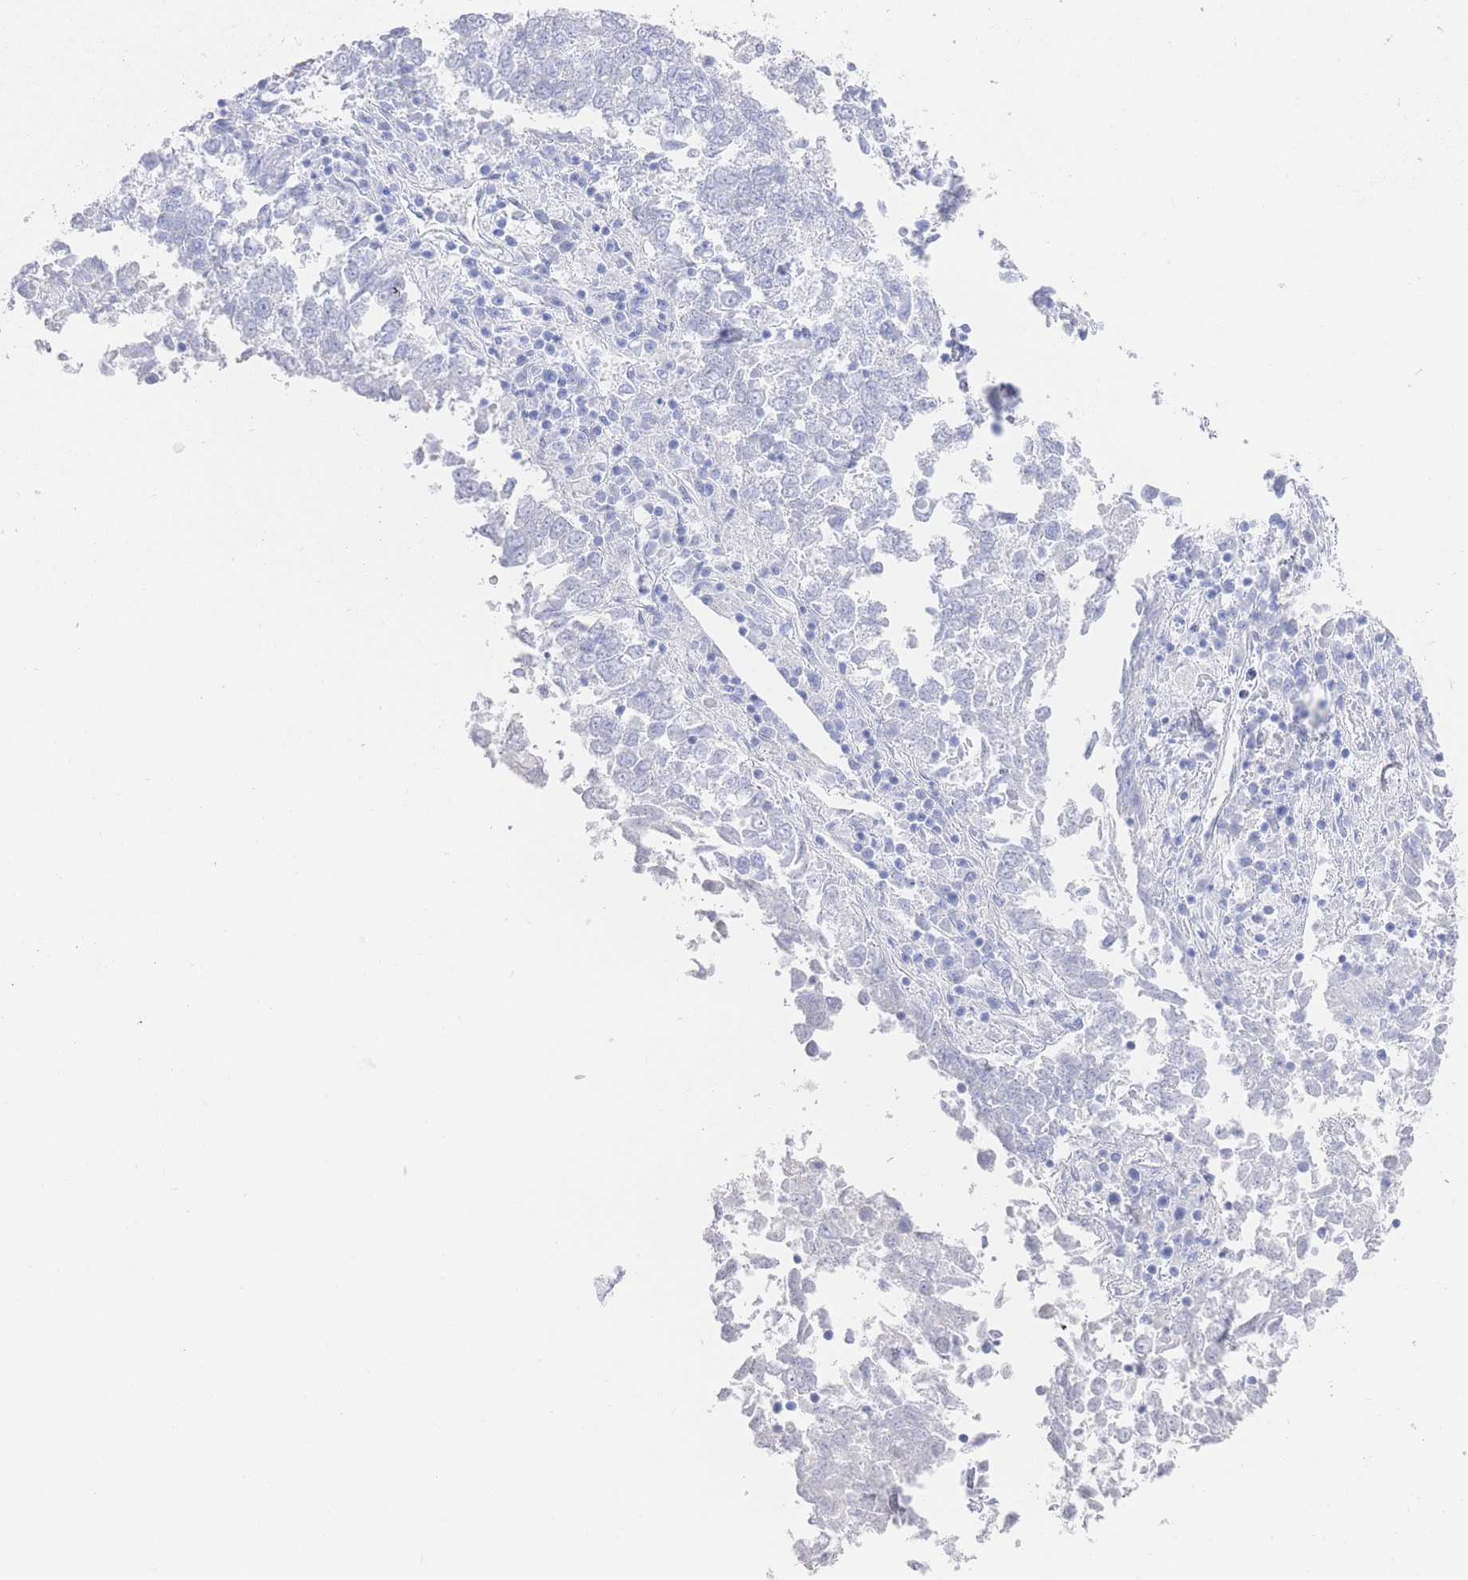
{"staining": {"intensity": "negative", "quantity": "none", "location": "none"}, "tissue": "lung cancer", "cell_type": "Tumor cells", "image_type": "cancer", "snomed": [{"axis": "morphology", "description": "Squamous cell carcinoma, NOS"}, {"axis": "topography", "description": "Lung"}], "caption": "Tumor cells are negative for protein expression in human lung cancer (squamous cell carcinoma). (Stains: DAB (3,3'-diaminobenzidine) IHC with hematoxylin counter stain, Microscopy: brightfield microscopy at high magnification).", "gene": "LRRC37A", "patient": {"sex": "male", "age": 73}}